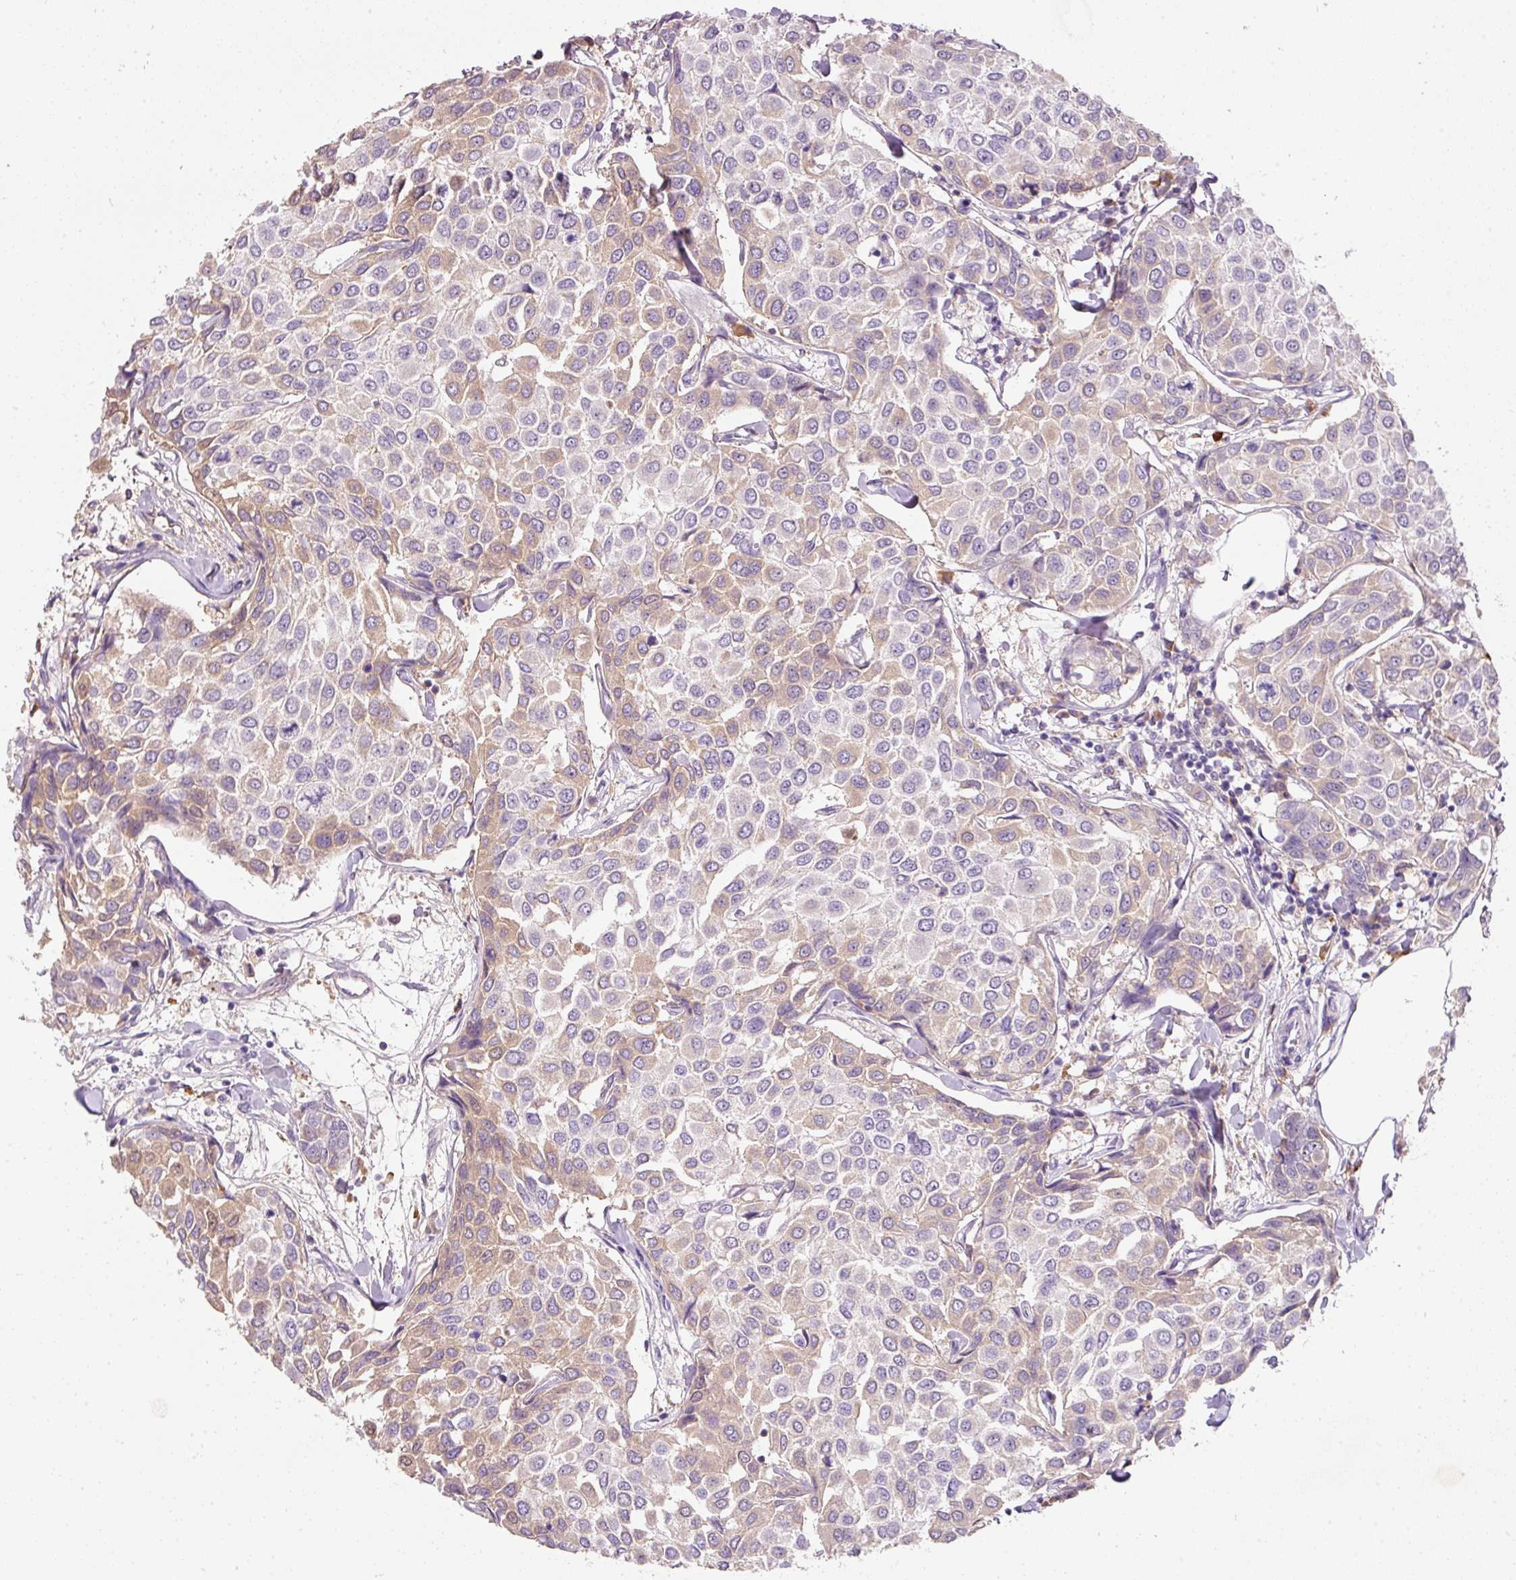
{"staining": {"intensity": "weak", "quantity": "25%-75%", "location": "cytoplasmic/membranous"}, "tissue": "breast cancer", "cell_type": "Tumor cells", "image_type": "cancer", "snomed": [{"axis": "morphology", "description": "Duct carcinoma"}, {"axis": "topography", "description": "Breast"}], "caption": "There is low levels of weak cytoplasmic/membranous staining in tumor cells of breast cancer, as demonstrated by immunohistochemical staining (brown color).", "gene": "TMEM37", "patient": {"sex": "female", "age": 55}}